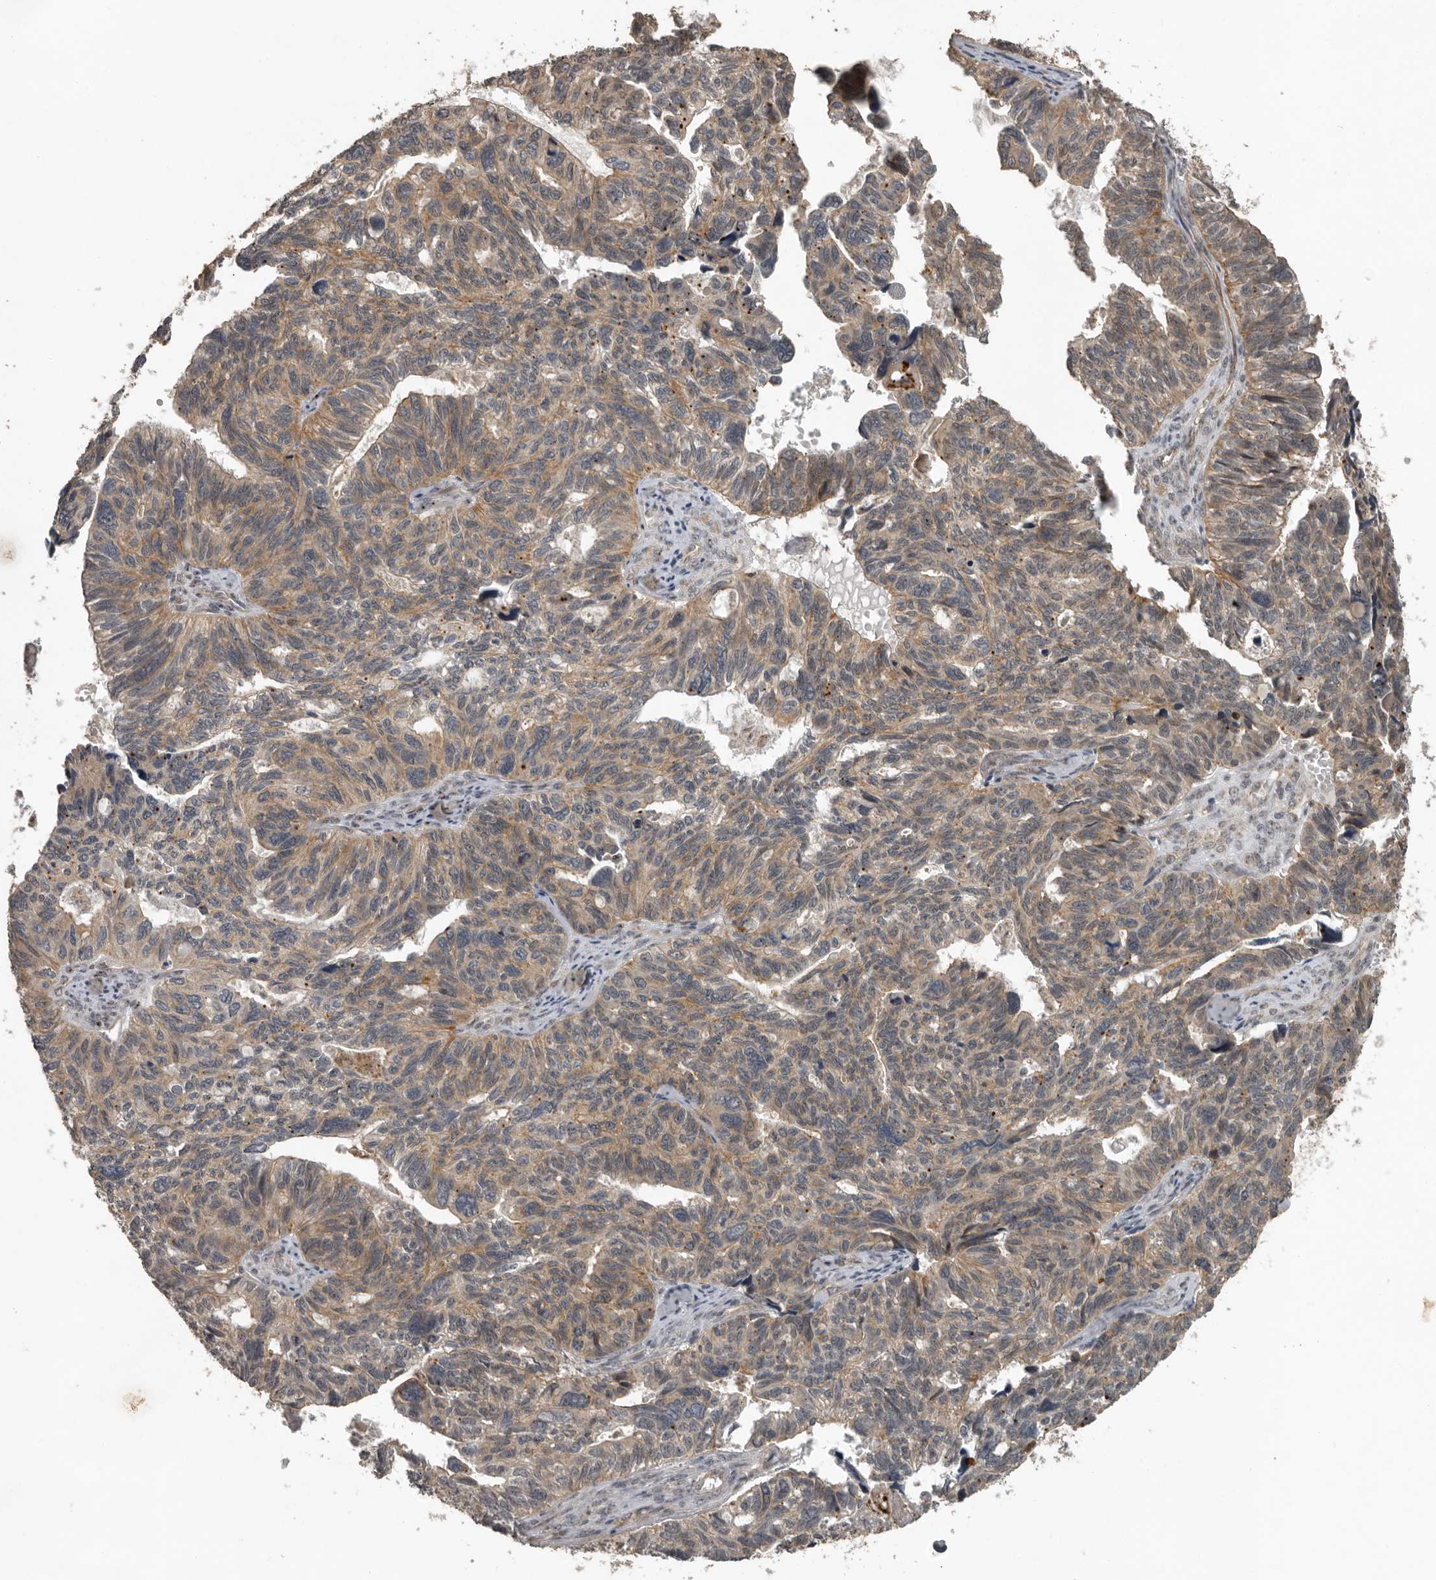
{"staining": {"intensity": "moderate", "quantity": ">75%", "location": "cytoplasmic/membranous"}, "tissue": "ovarian cancer", "cell_type": "Tumor cells", "image_type": "cancer", "snomed": [{"axis": "morphology", "description": "Cystadenocarcinoma, serous, NOS"}, {"axis": "topography", "description": "Ovary"}], "caption": "This is an image of IHC staining of ovarian cancer (serous cystadenocarcinoma), which shows moderate expression in the cytoplasmic/membranous of tumor cells.", "gene": "CEP350", "patient": {"sex": "female", "age": 79}}